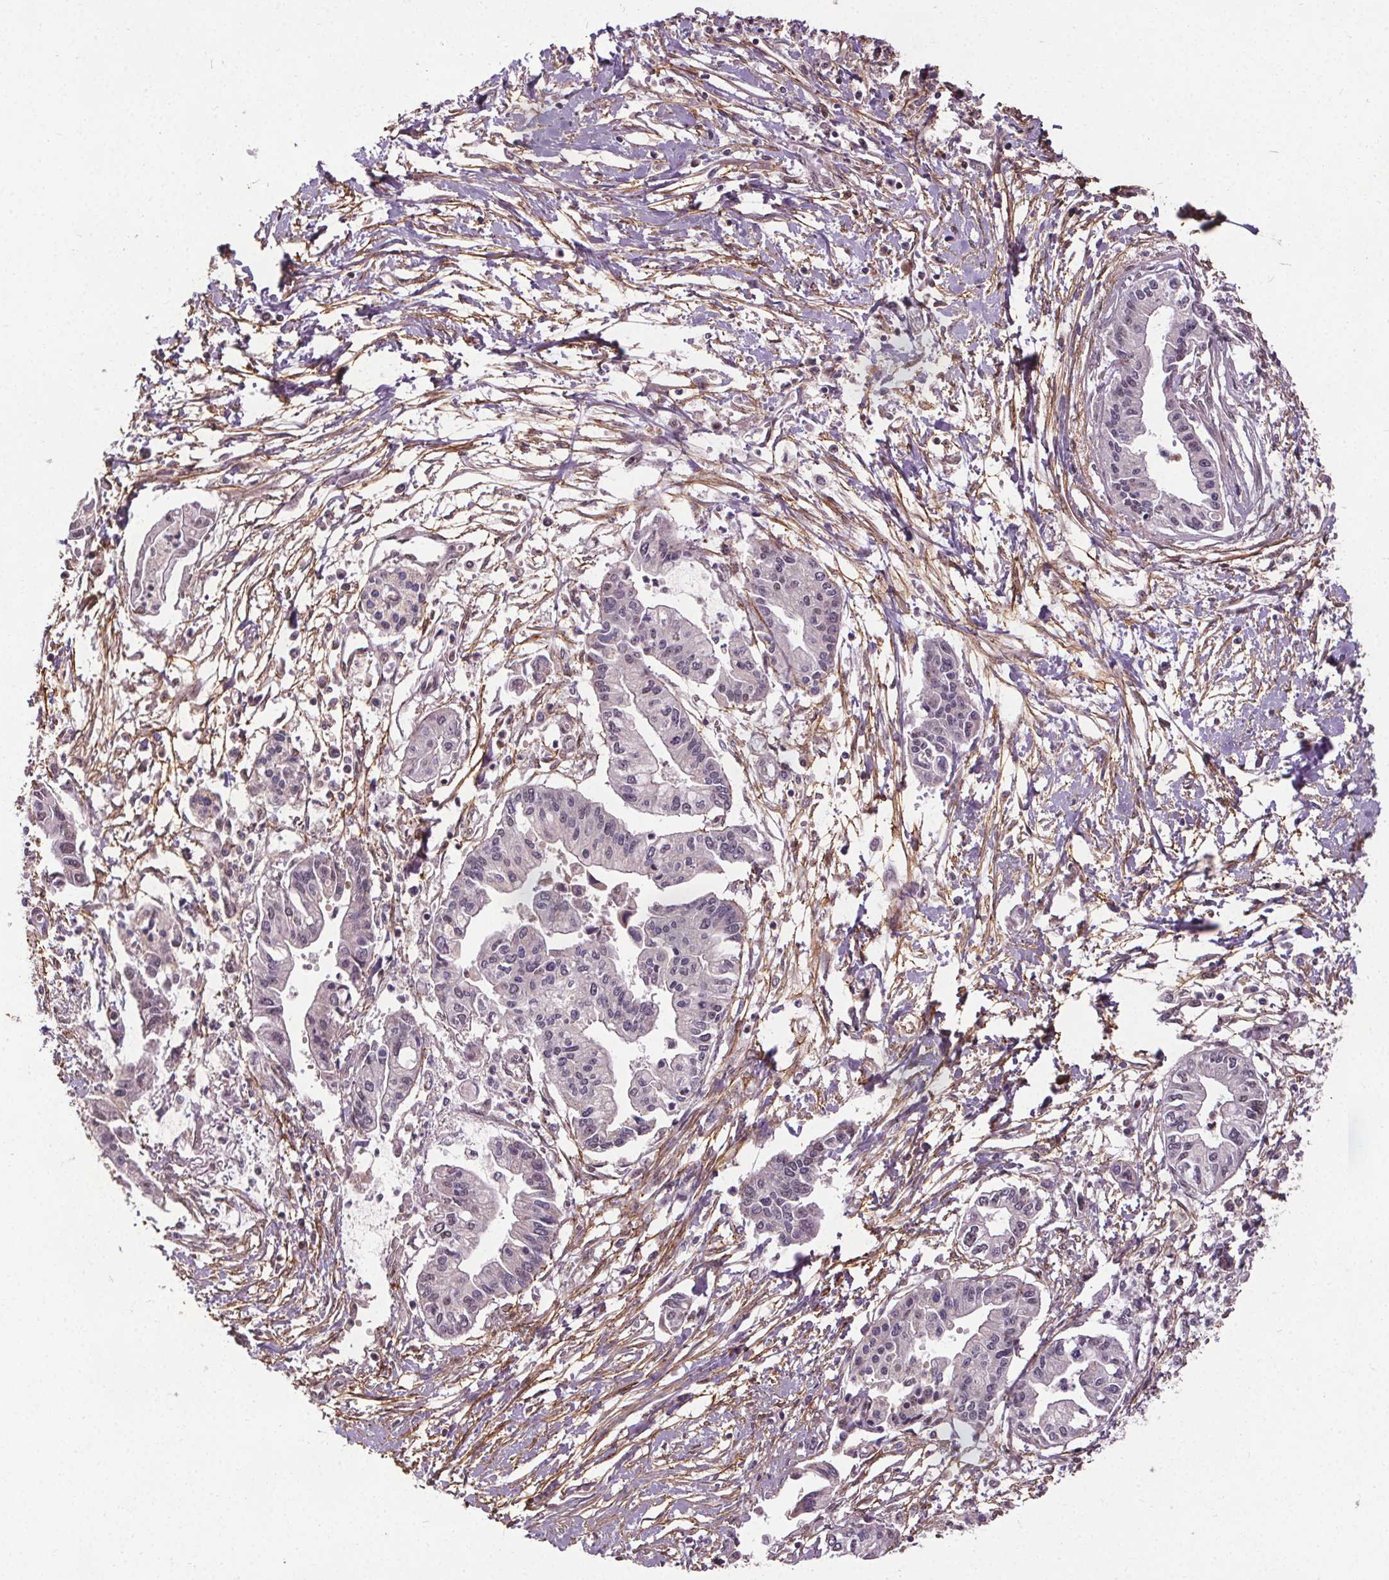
{"staining": {"intensity": "negative", "quantity": "none", "location": "none"}, "tissue": "pancreatic cancer", "cell_type": "Tumor cells", "image_type": "cancer", "snomed": [{"axis": "morphology", "description": "Adenocarcinoma, NOS"}, {"axis": "topography", "description": "Pancreas"}], "caption": "This is a micrograph of immunohistochemistry (IHC) staining of adenocarcinoma (pancreatic), which shows no expression in tumor cells.", "gene": "KIAA0232", "patient": {"sex": "male", "age": 60}}